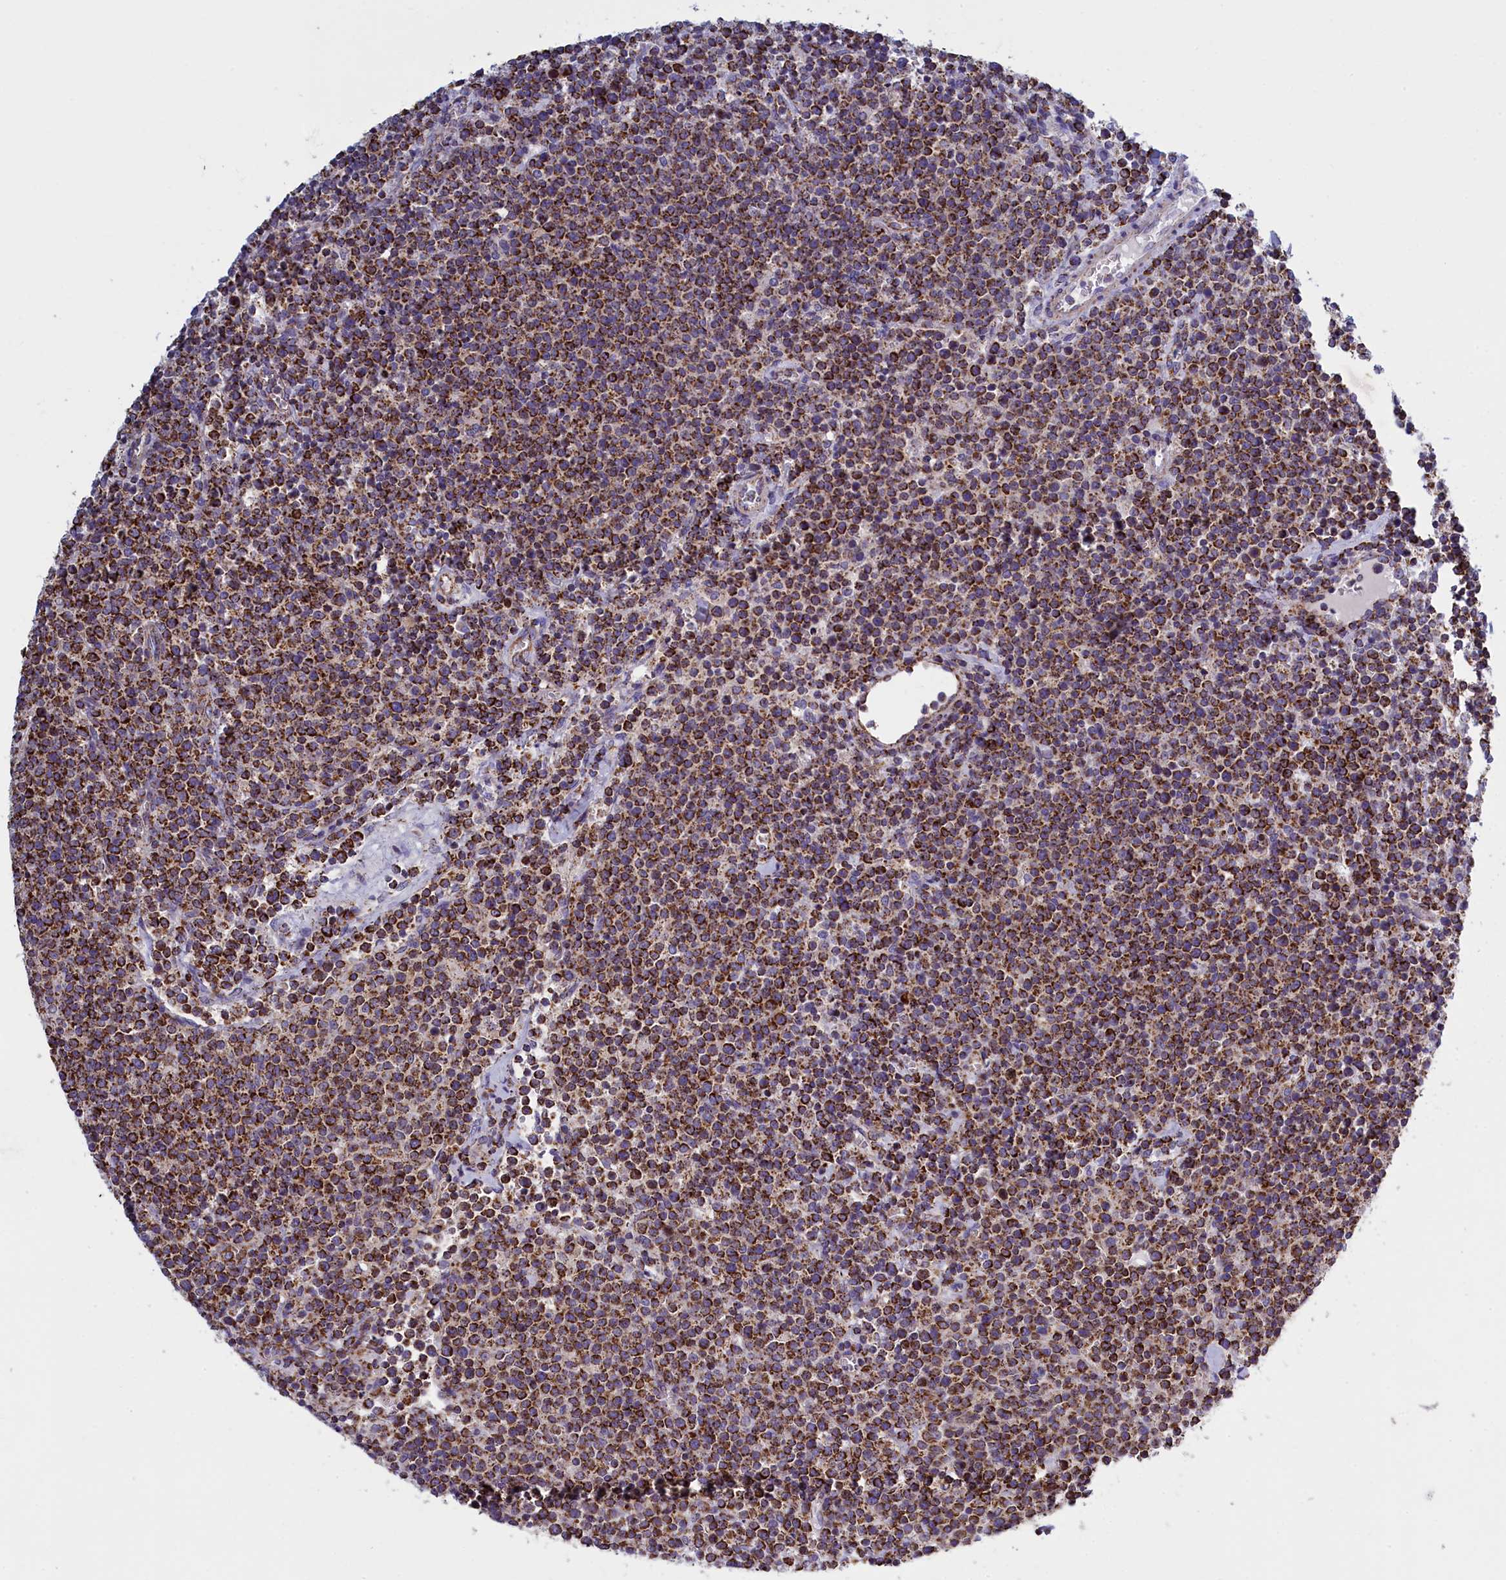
{"staining": {"intensity": "moderate", "quantity": ">75%", "location": "cytoplasmic/membranous"}, "tissue": "lymphoma", "cell_type": "Tumor cells", "image_type": "cancer", "snomed": [{"axis": "morphology", "description": "Malignant lymphoma, non-Hodgkin's type, High grade"}, {"axis": "topography", "description": "Lymph node"}], "caption": "Protein expression analysis of lymphoma displays moderate cytoplasmic/membranous expression in approximately >75% of tumor cells.", "gene": "IFT122", "patient": {"sex": "male", "age": 61}}